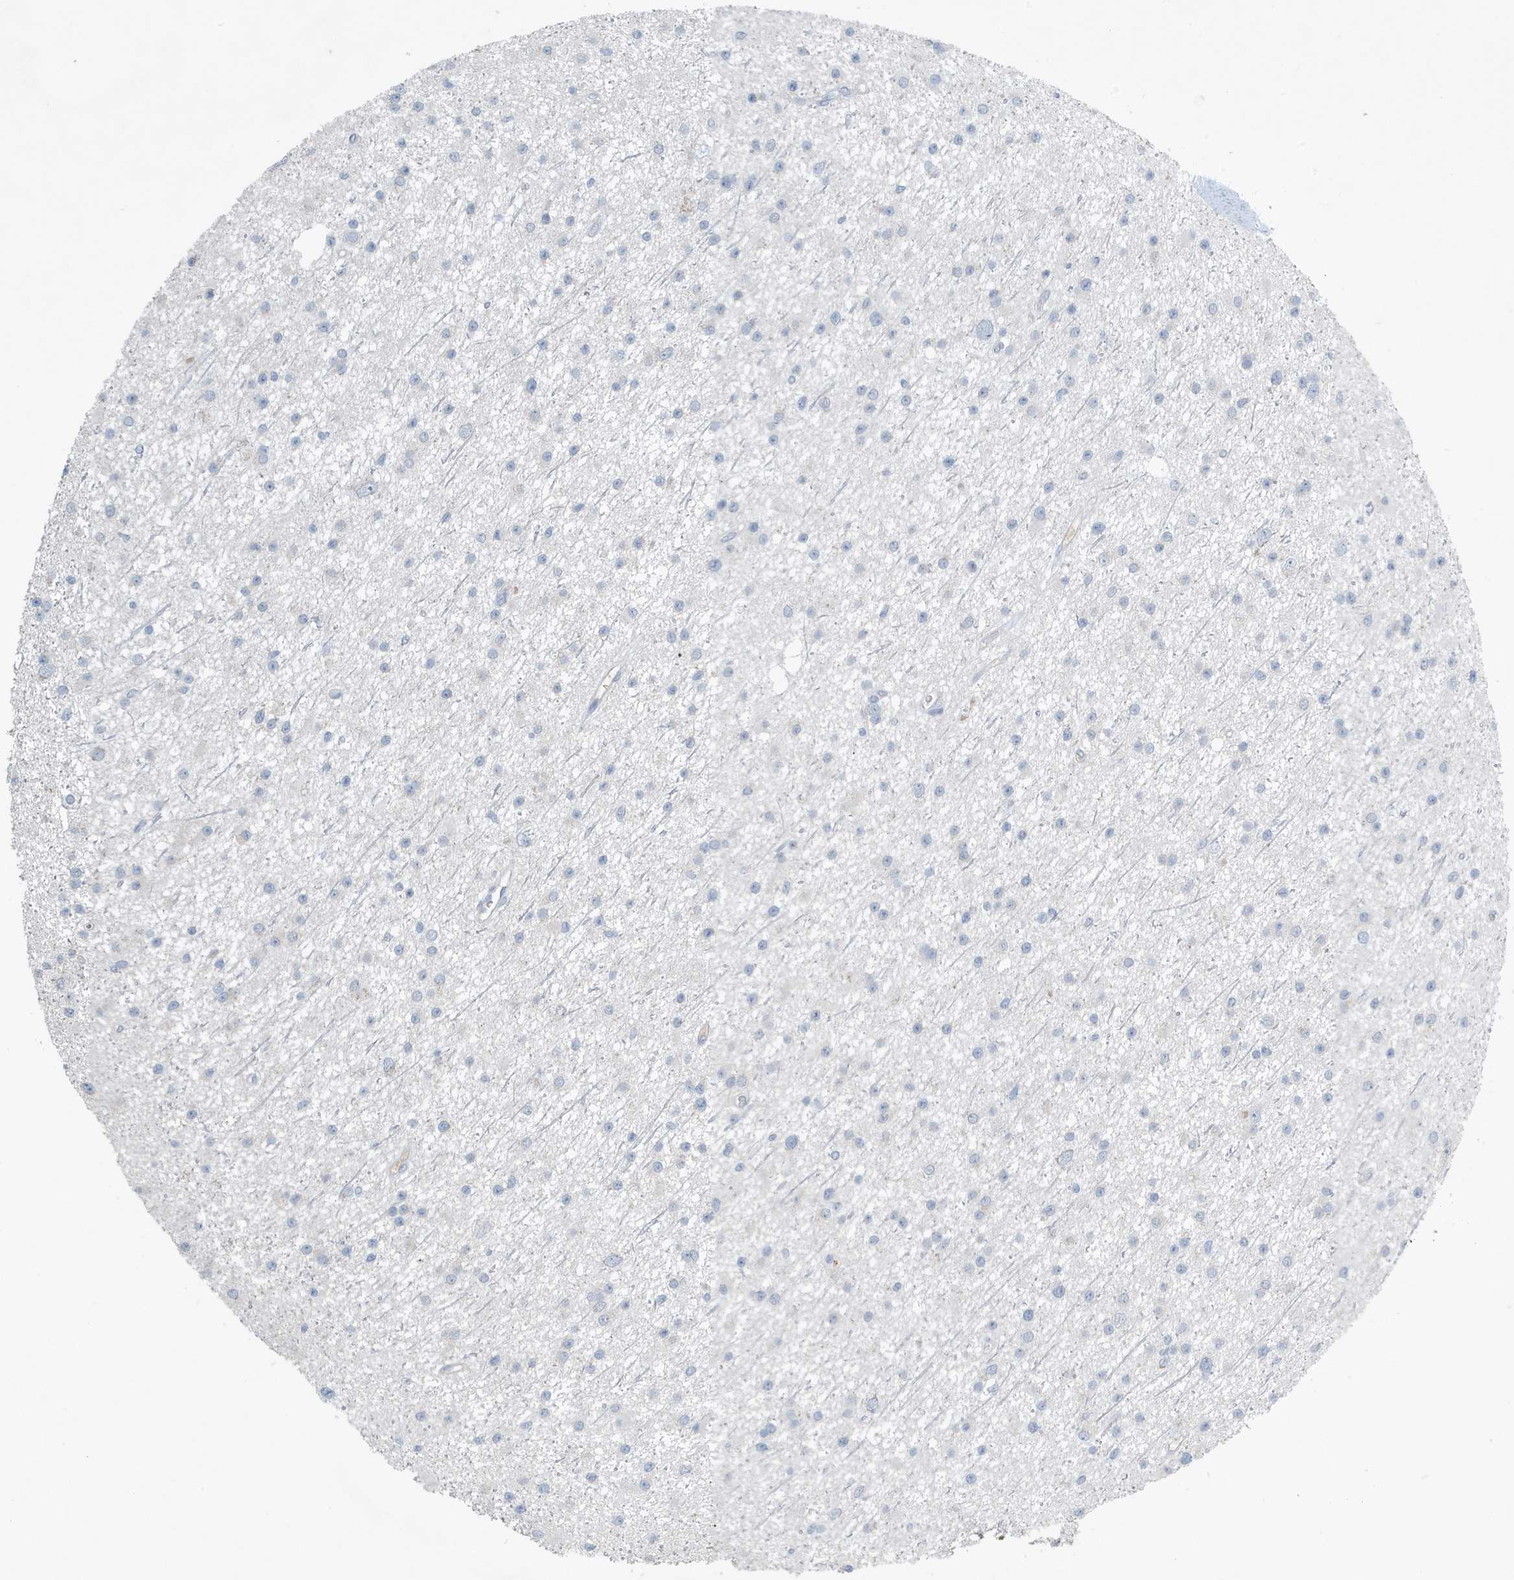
{"staining": {"intensity": "negative", "quantity": "none", "location": "none"}, "tissue": "glioma", "cell_type": "Tumor cells", "image_type": "cancer", "snomed": [{"axis": "morphology", "description": "Glioma, malignant, Low grade"}, {"axis": "topography", "description": "Cerebral cortex"}], "caption": "Malignant glioma (low-grade) stained for a protein using IHC shows no expression tumor cells.", "gene": "UGT2B4", "patient": {"sex": "female", "age": 39}}